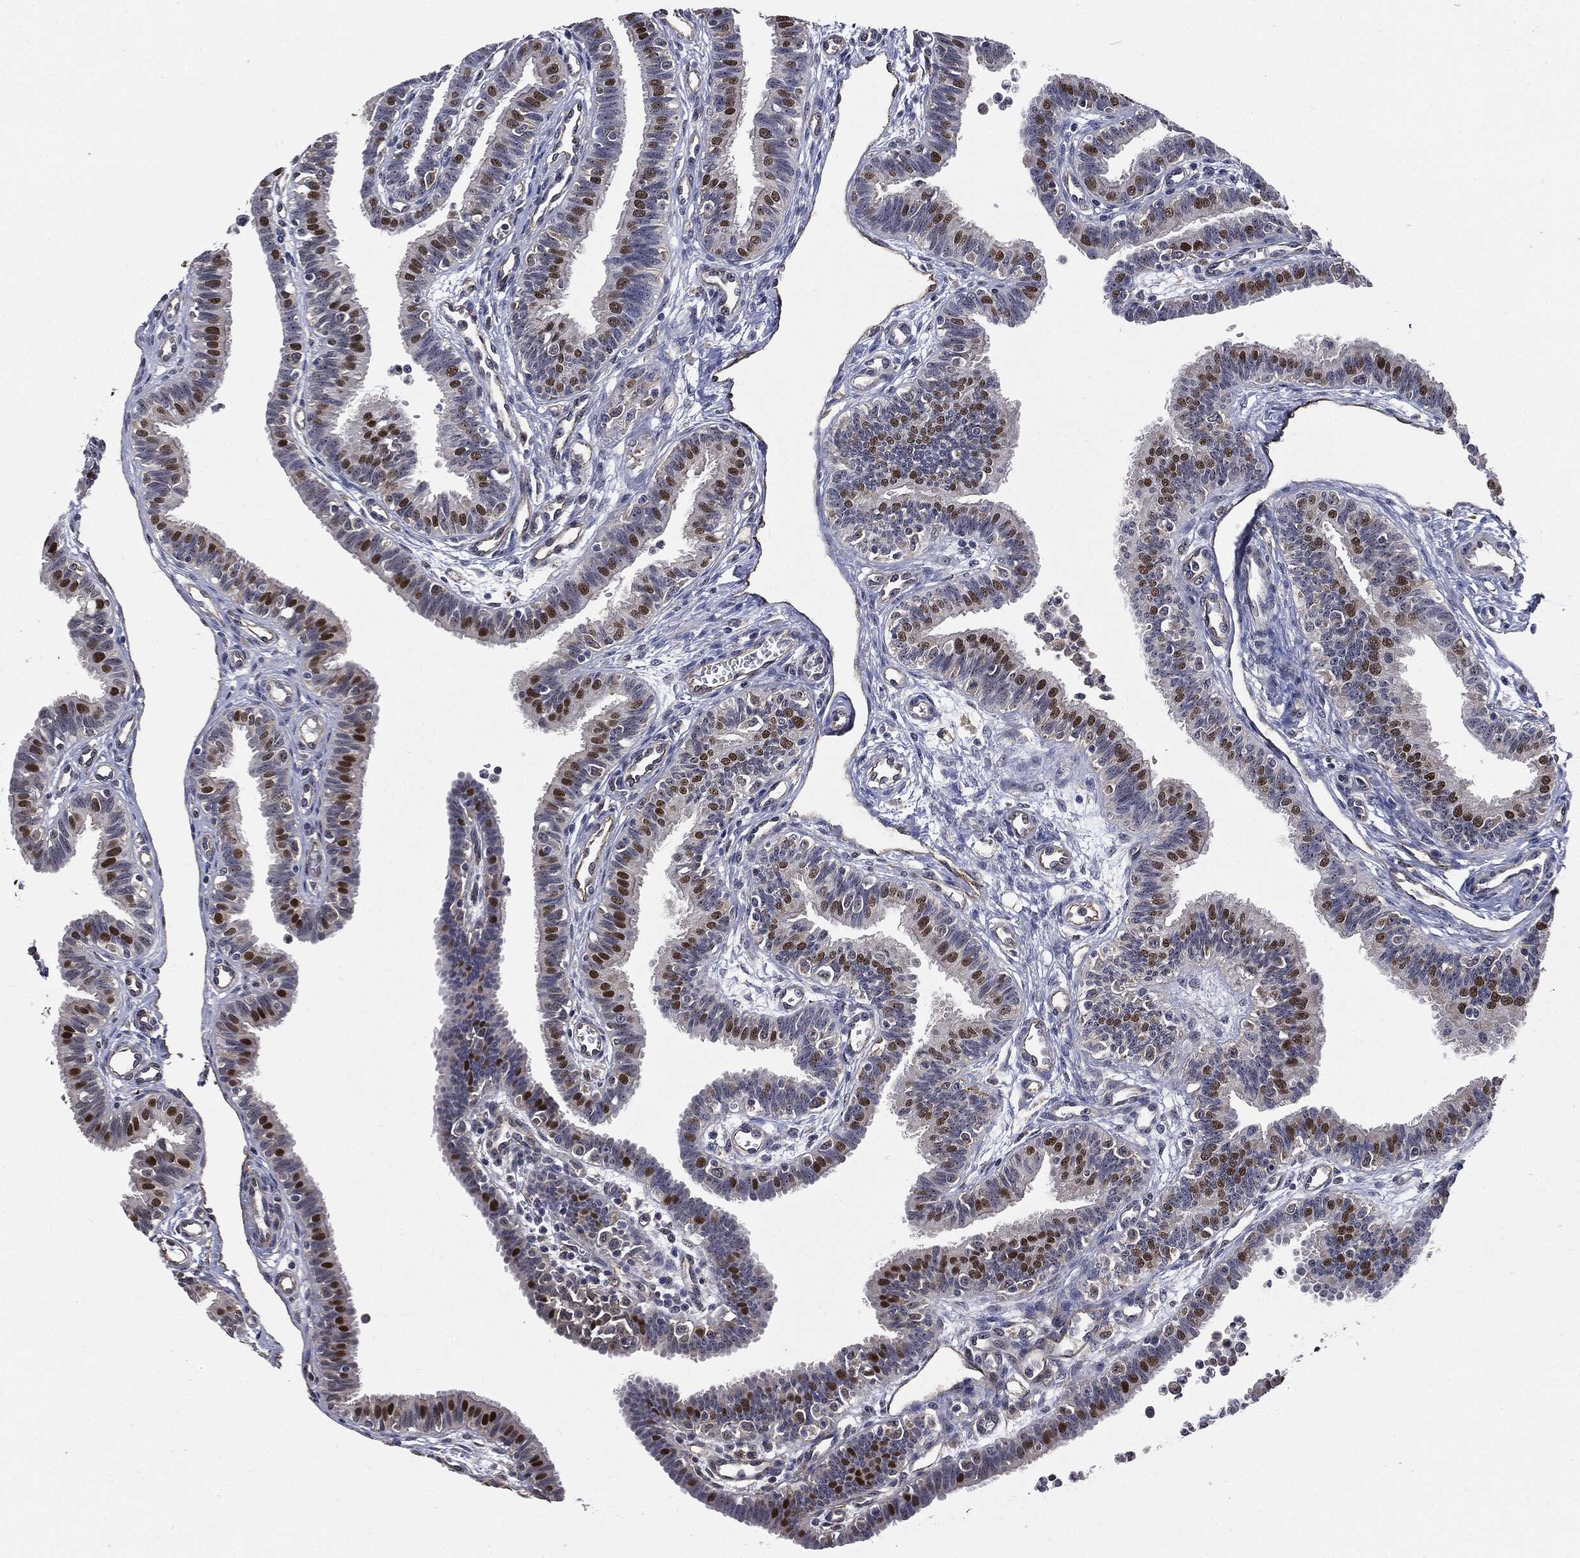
{"staining": {"intensity": "strong", "quantity": "25%-75%", "location": "nuclear"}, "tissue": "fallopian tube", "cell_type": "Glandular cells", "image_type": "normal", "snomed": [{"axis": "morphology", "description": "Normal tissue, NOS"}, {"axis": "topography", "description": "Fallopian tube"}], "caption": "A brown stain shows strong nuclear expression of a protein in glandular cells of unremarkable human fallopian tube. (DAB (3,3'-diaminobenzidine) = brown stain, brightfield microscopy at high magnification).", "gene": "TRMT1L", "patient": {"sex": "female", "age": 36}}